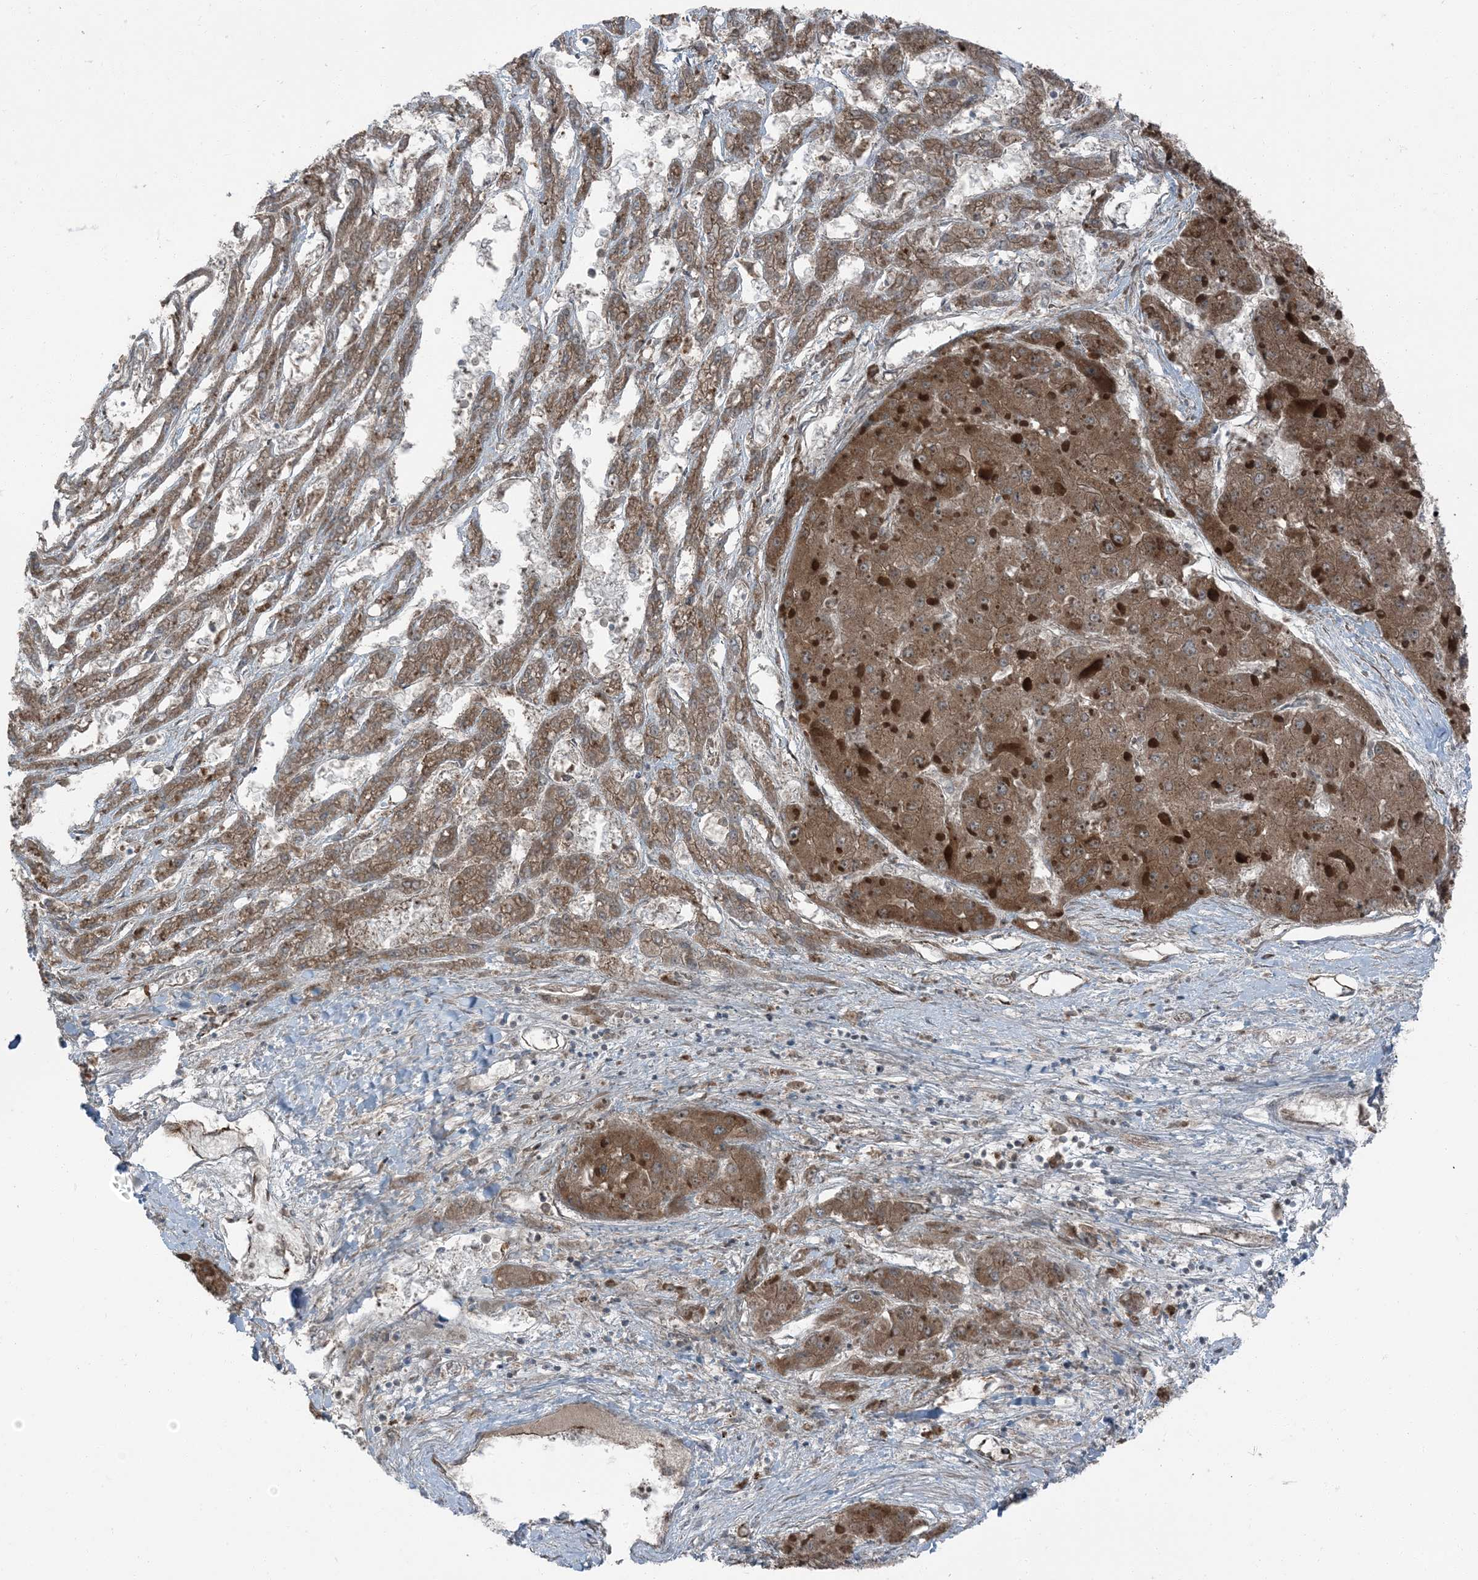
{"staining": {"intensity": "moderate", "quantity": ">75%", "location": "cytoplasmic/membranous"}, "tissue": "liver cancer", "cell_type": "Tumor cells", "image_type": "cancer", "snomed": [{"axis": "morphology", "description": "Carcinoma, Hepatocellular, NOS"}, {"axis": "topography", "description": "Liver"}], "caption": "A medium amount of moderate cytoplasmic/membranous staining is present in about >75% of tumor cells in liver cancer tissue. The staining was performed using DAB (3,3'-diaminobenzidine) to visualize the protein expression in brown, while the nuclei were stained in blue with hematoxylin (Magnification: 20x).", "gene": "RAB3GAP1", "patient": {"sex": "female", "age": 73}}